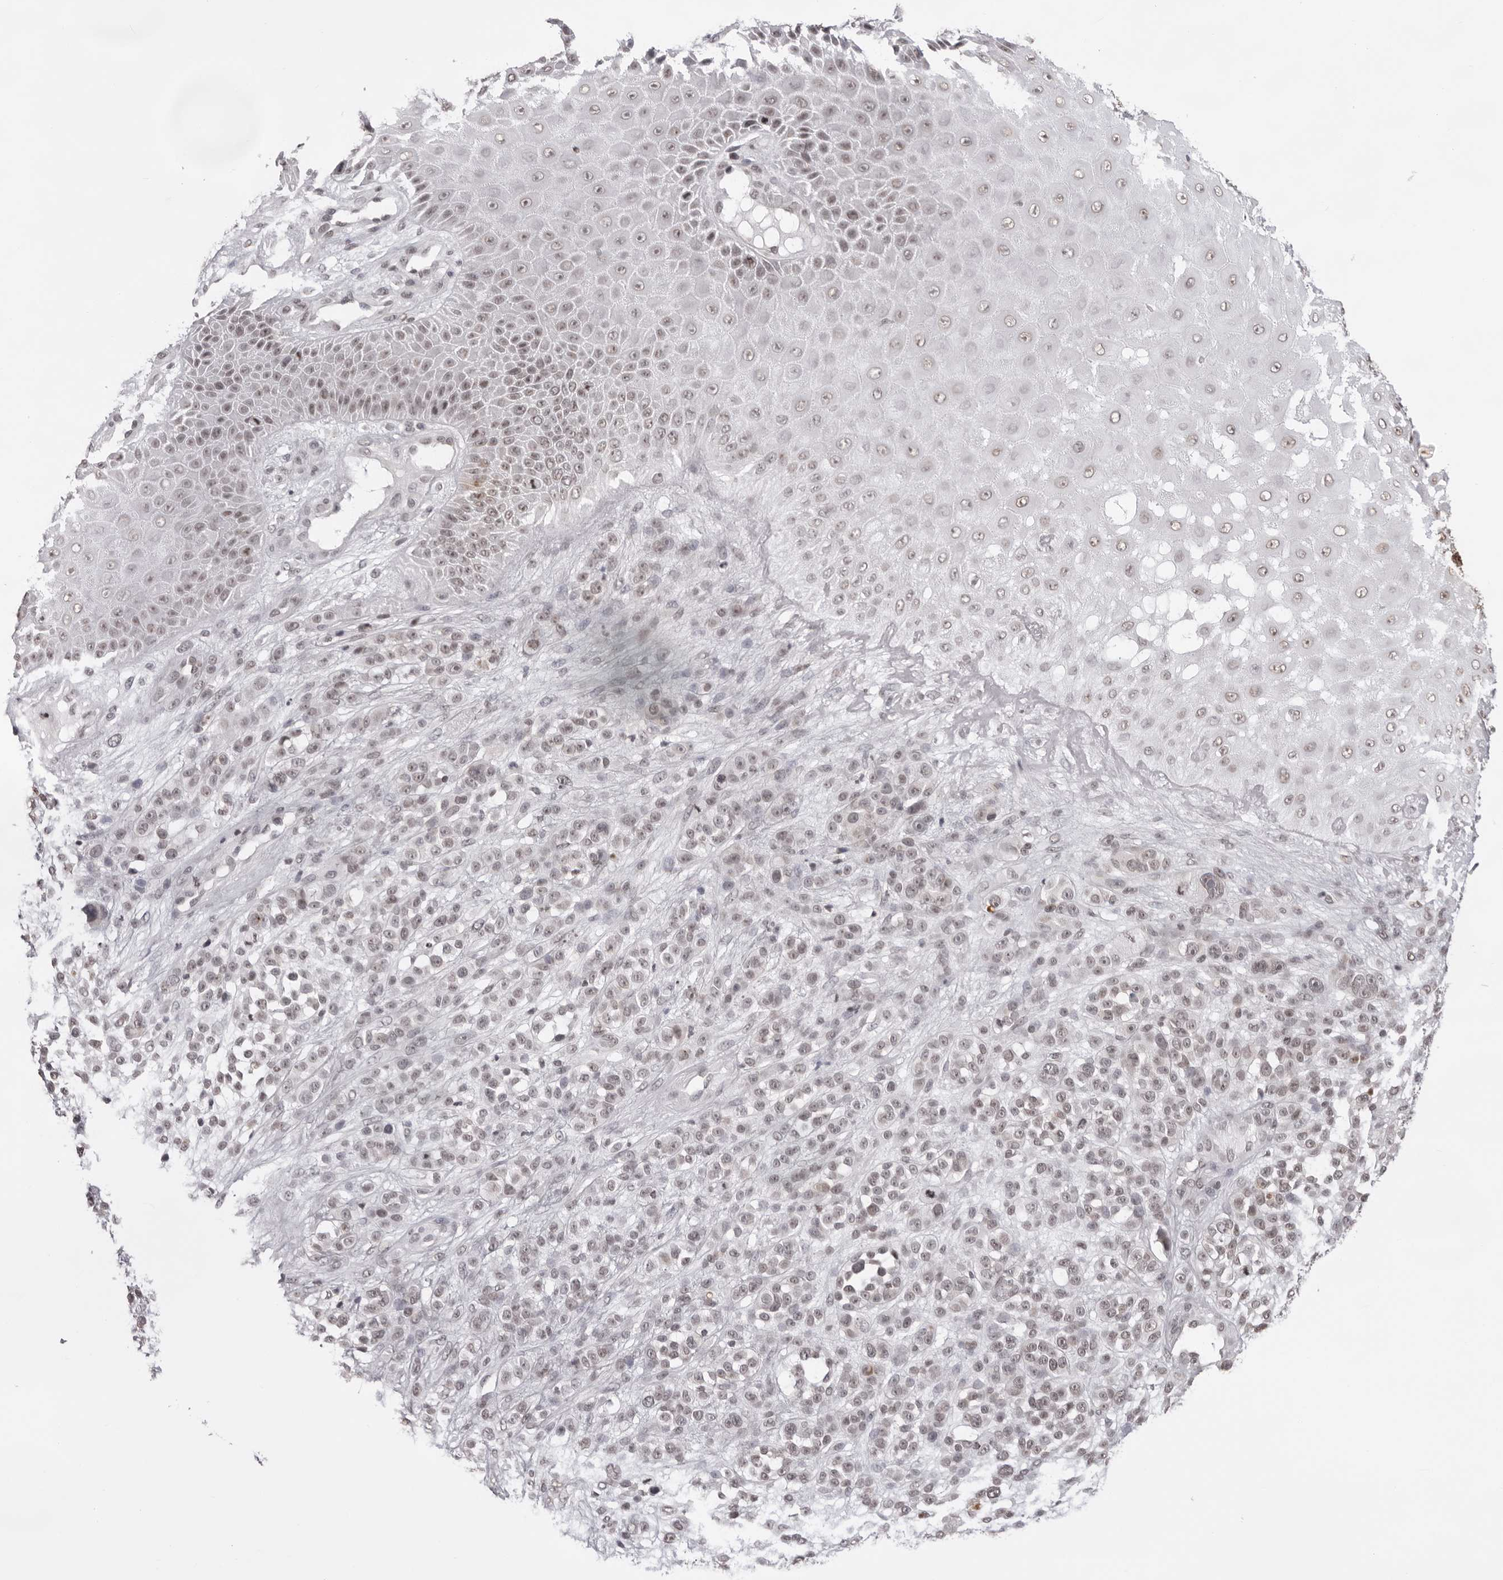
{"staining": {"intensity": "weak", "quantity": "25%-75%", "location": "nuclear"}, "tissue": "melanoma", "cell_type": "Tumor cells", "image_type": "cancer", "snomed": [{"axis": "morphology", "description": "Malignant melanoma, NOS"}, {"axis": "topography", "description": "Skin"}], "caption": "Protein expression analysis of melanoma reveals weak nuclear expression in about 25%-75% of tumor cells. The staining was performed using DAB (3,3'-diaminobenzidine) to visualize the protein expression in brown, while the nuclei were stained in blue with hematoxylin (Magnification: 20x).", "gene": "NTM", "patient": {"sex": "female", "age": 55}}